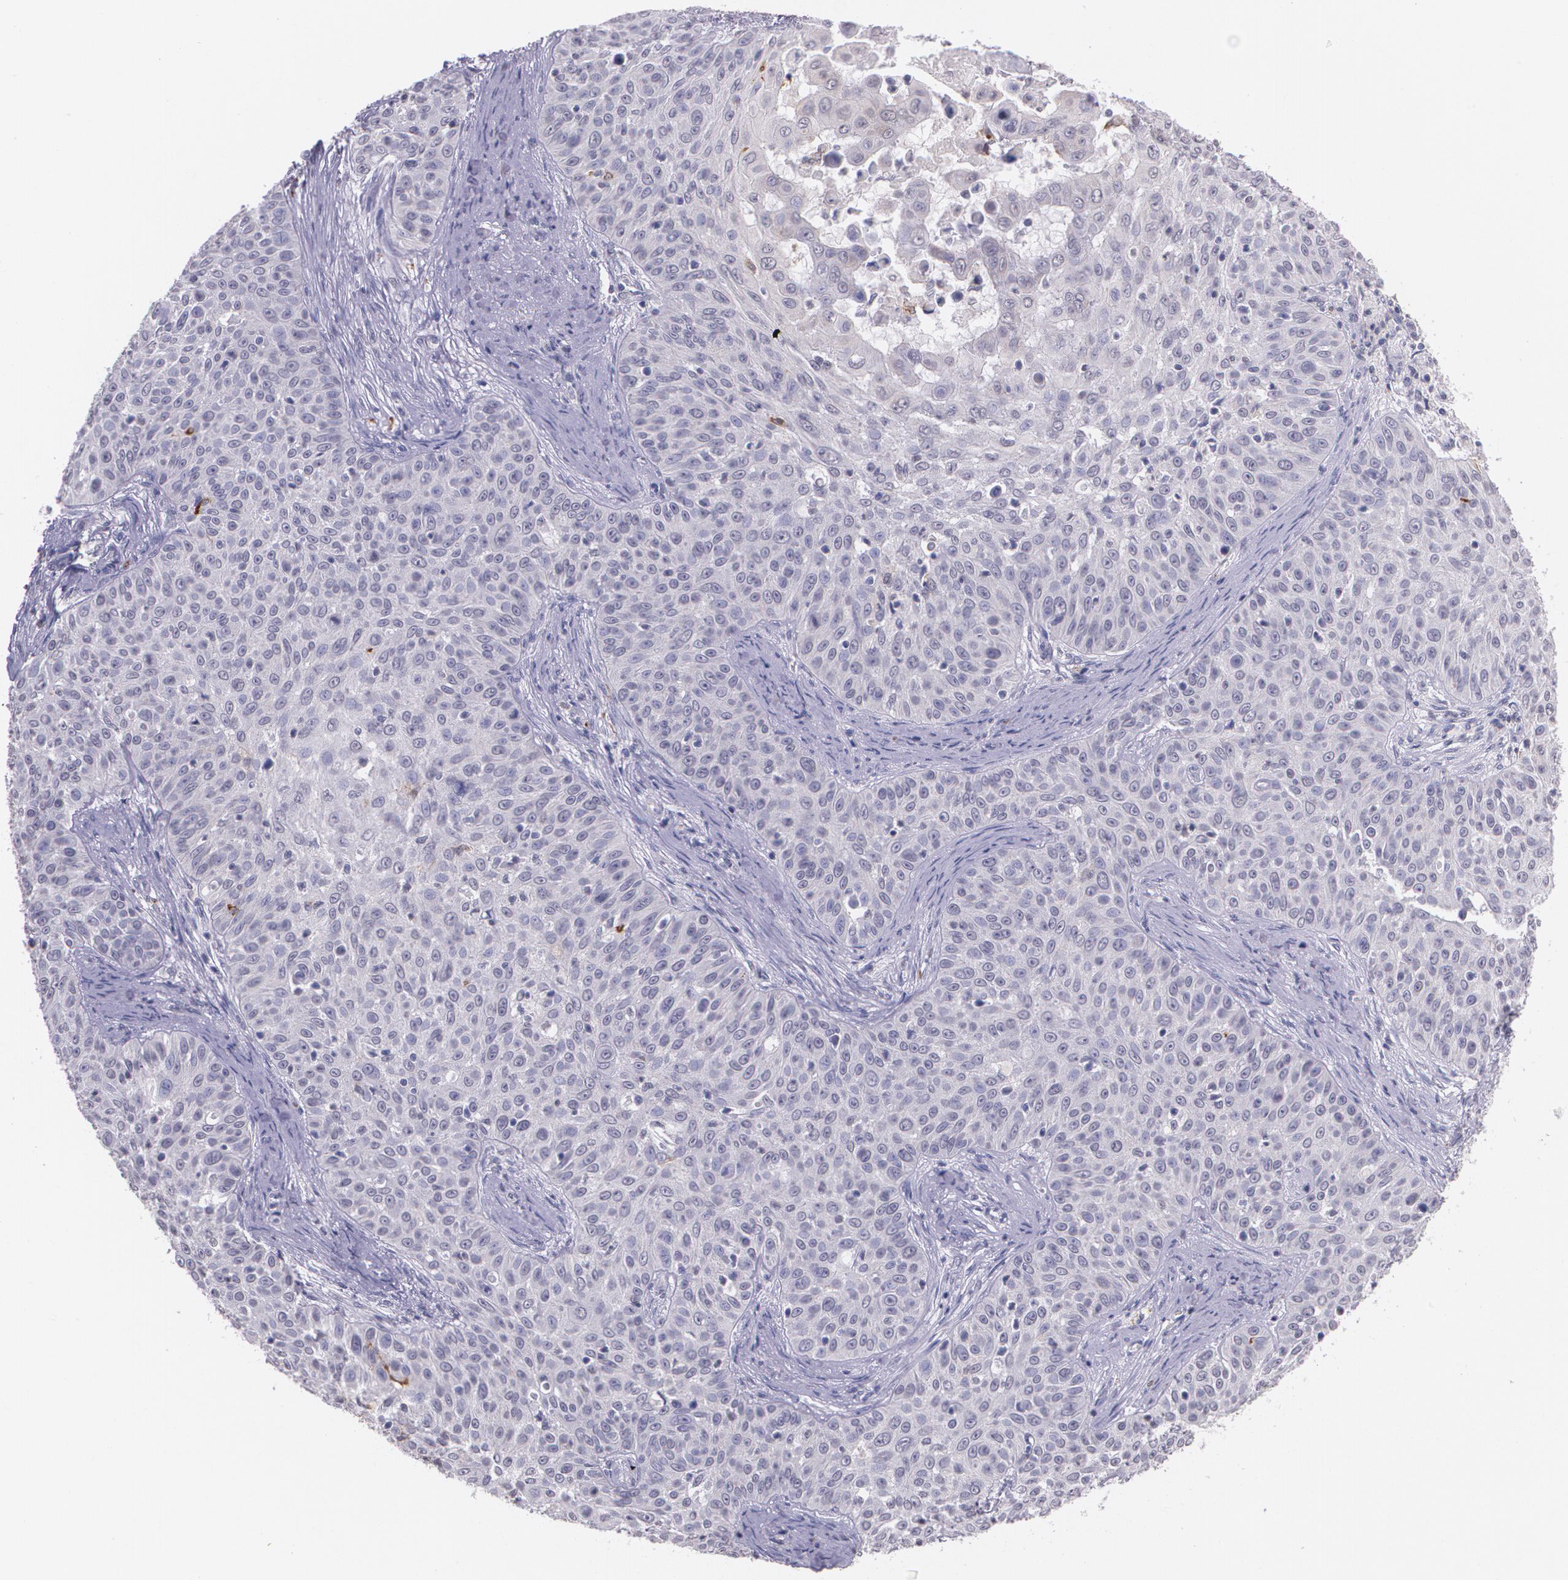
{"staining": {"intensity": "negative", "quantity": "none", "location": "none"}, "tissue": "skin cancer", "cell_type": "Tumor cells", "image_type": "cancer", "snomed": [{"axis": "morphology", "description": "Squamous cell carcinoma, NOS"}, {"axis": "topography", "description": "Skin"}], "caption": "High power microscopy micrograph of an immunohistochemistry micrograph of skin cancer (squamous cell carcinoma), revealing no significant staining in tumor cells.", "gene": "RTN1", "patient": {"sex": "male", "age": 82}}